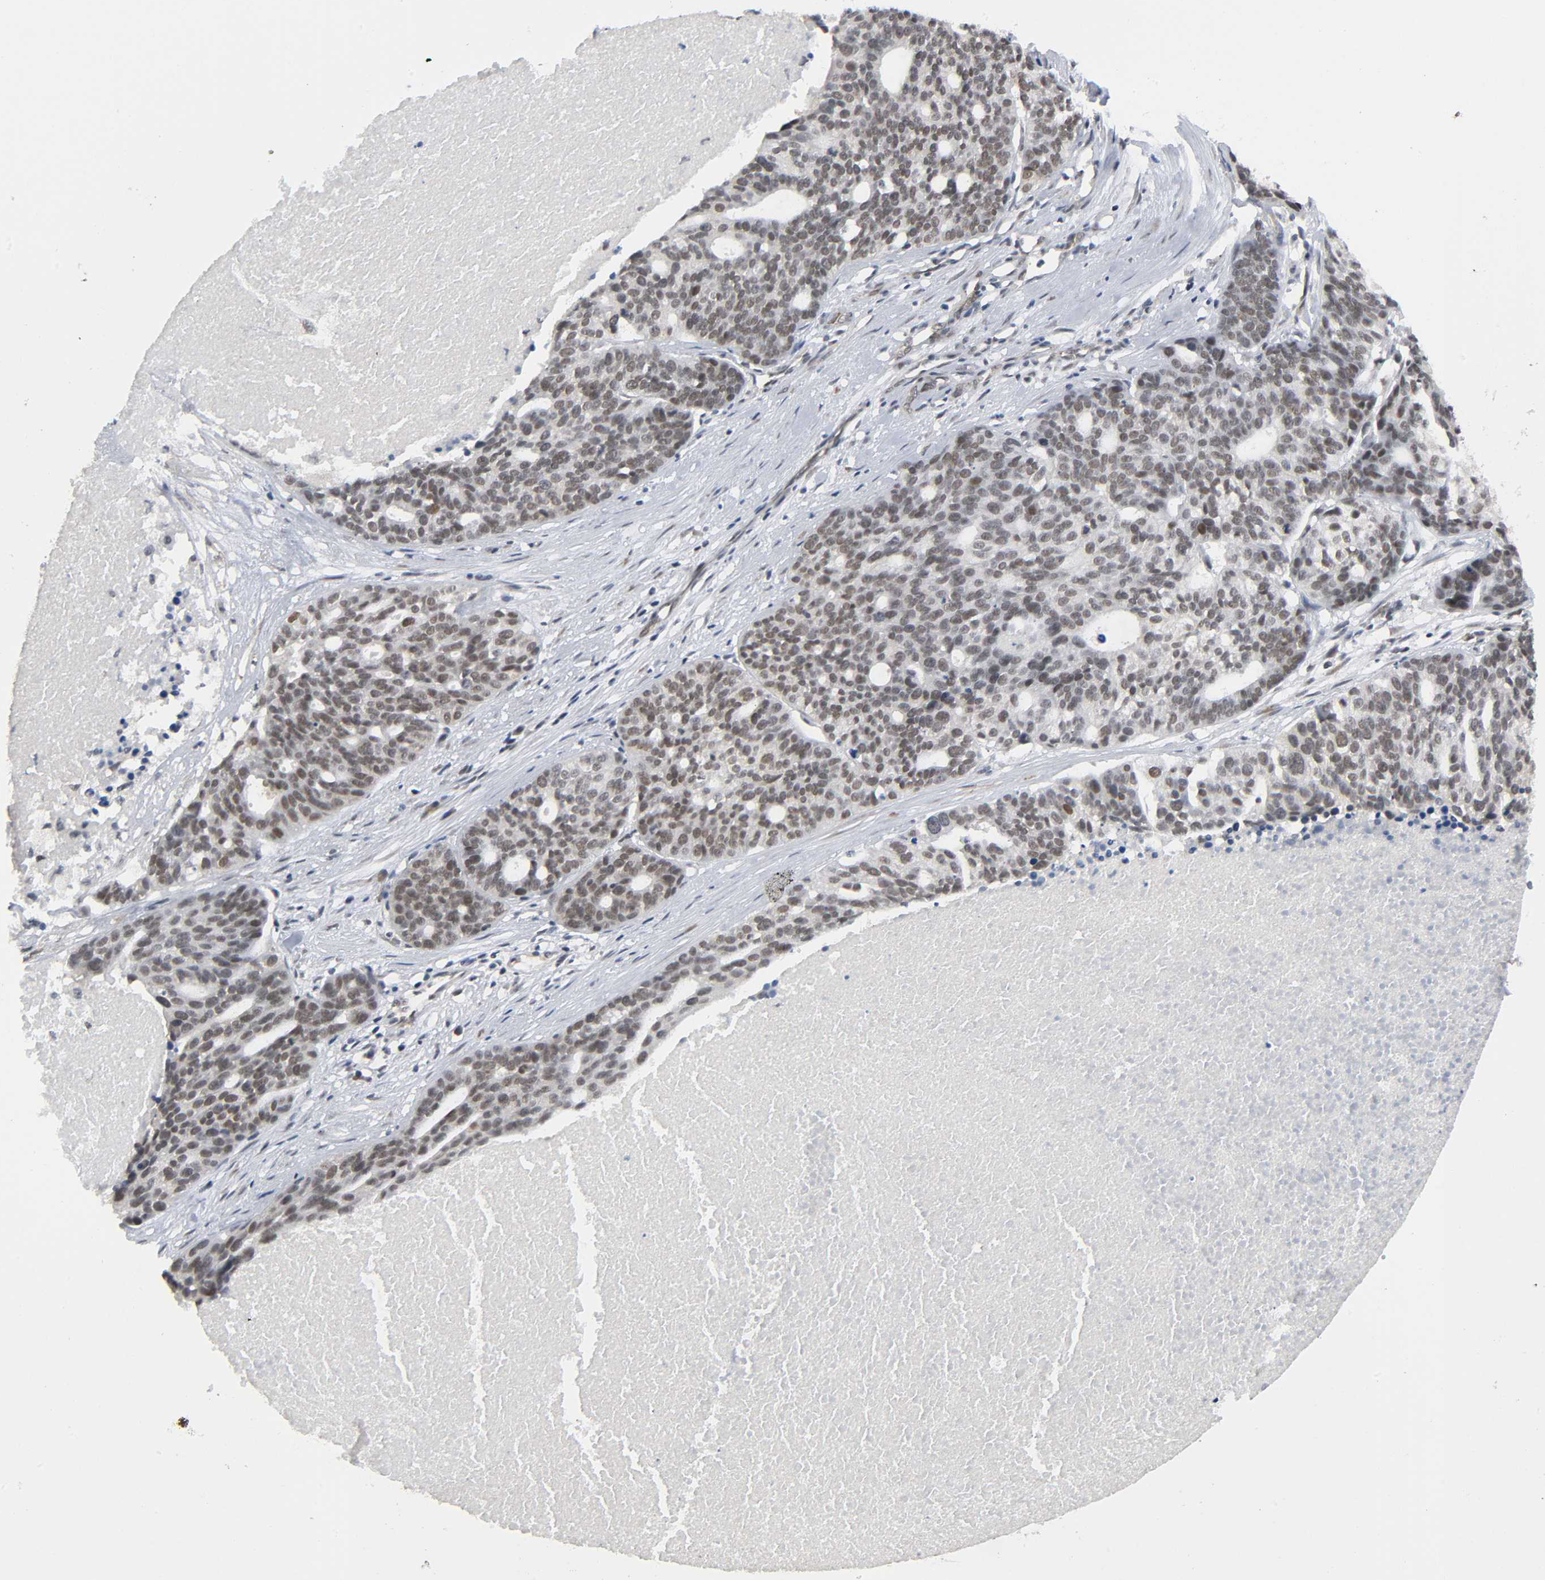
{"staining": {"intensity": "weak", "quantity": ">75%", "location": "nuclear"}, "tissue": "ovarian cancer", "cell_type": "Tumor cells", "image_type": "cancer", "snomed": [{"axis": "morphology", "description": "Cystadenocarcinoma, serous, NOS"}, {"axis": "topography", "description": "Ovary"}], "caption": "Immunohistochemistry (DAB (3,3'-diaminobenzidine)) staining of ovarian cancer (serous cystadenocarcinoma) shows weak nuclear protein staining in approximately >75% of tumor cells.", "gene": "ZNF384", "patient": {"sex": "female", "age": 59}}